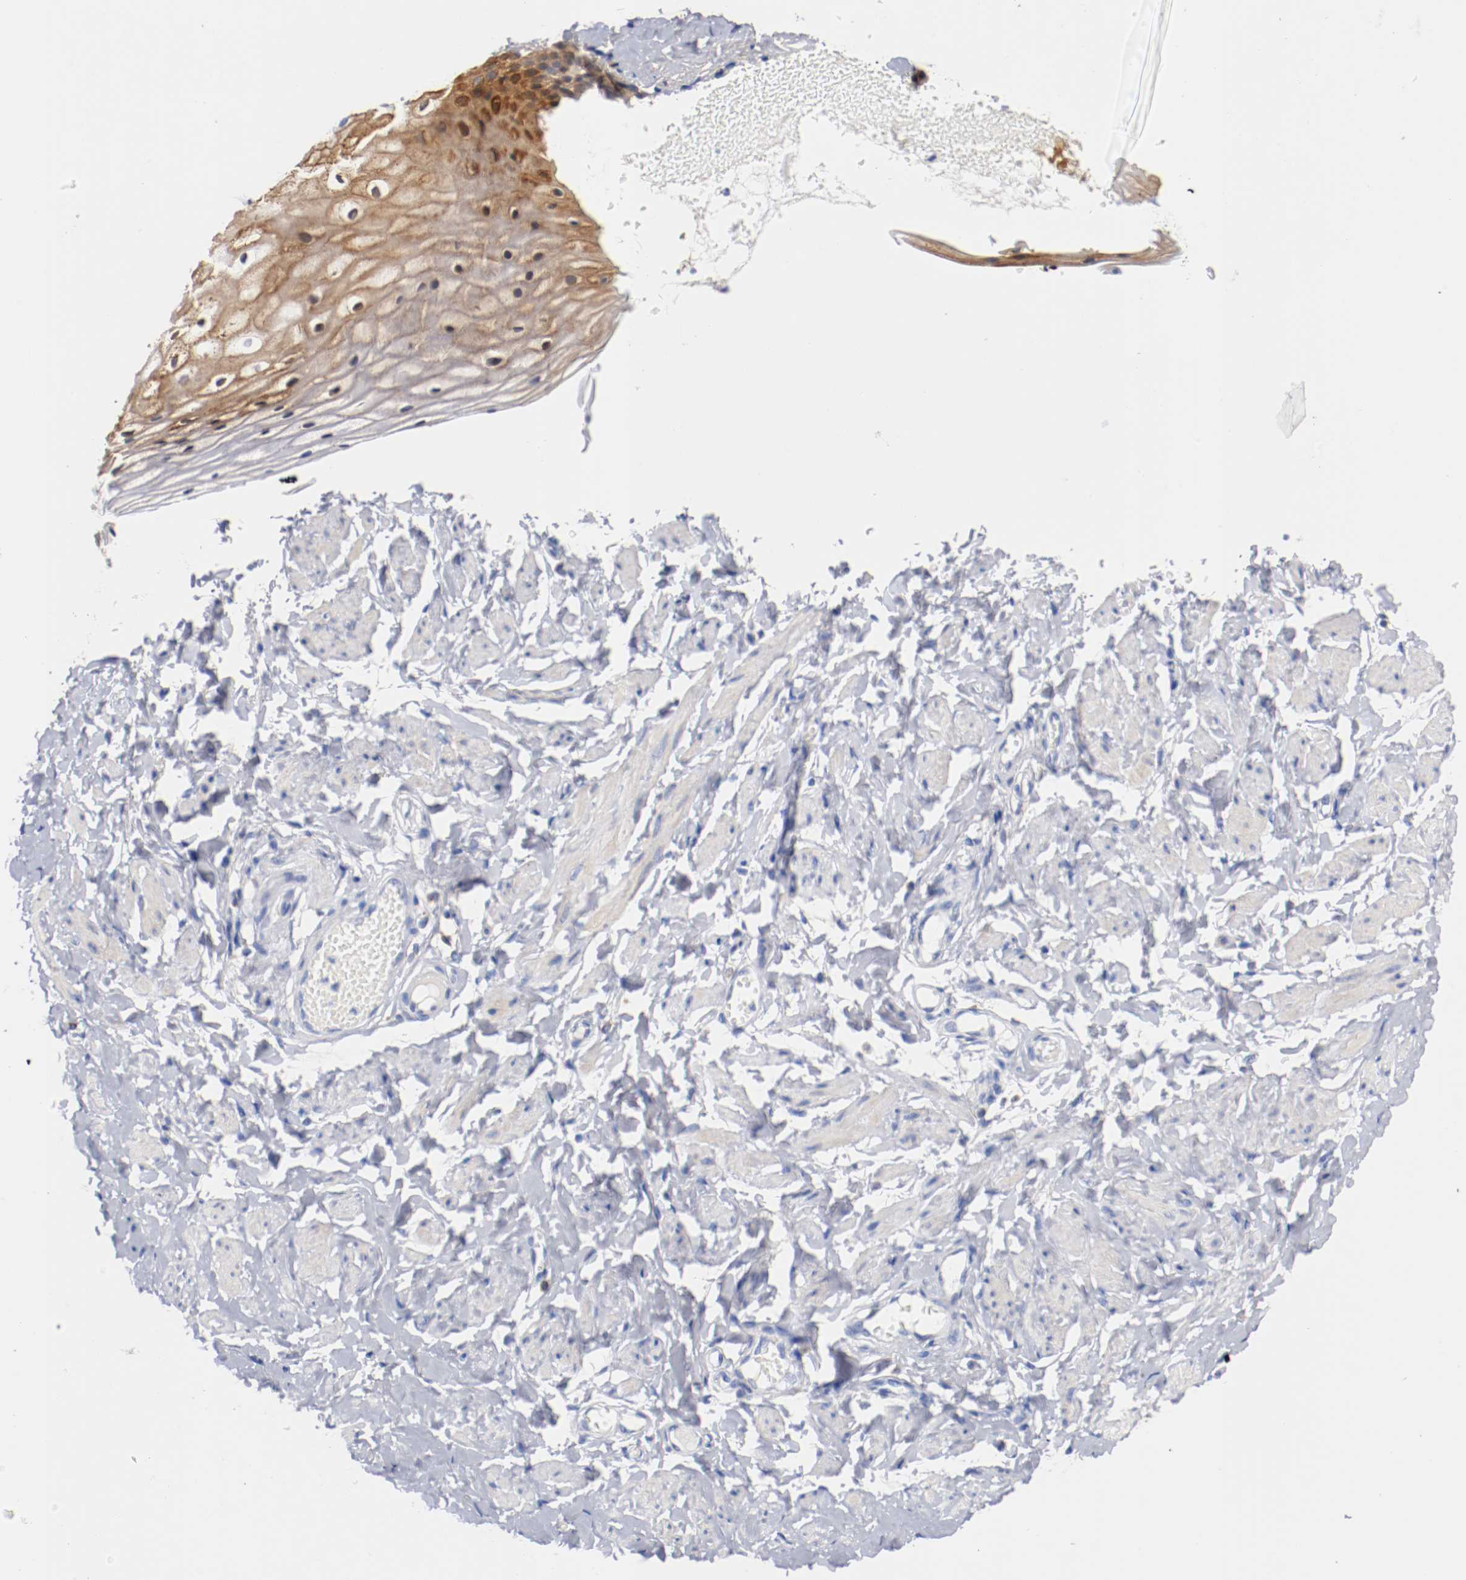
{"staining": {"intensity": "strong", "quantity": ">75%", "location": "cytoplasmic/membranous,nuclear"}, "tissue": "vagina", "cell_type": "Squamous epithelial cells", "image_type": "normal", "snomed": [{"axis": "morphology", "description": "Normal tissue, NOS"}, {"axis": "topography", "description": "Vagina"}], "caption": "Immunohistochemistry (IHC) (DAB (3,3'-diaminobenzidine)) staining of normal human vagina displays strong cytoplasmic/membranous,nuclear protein staining in approximately >75% of squamous epithelial cells.", "gene": "FGFBP1", "patient": {"sex": "female", "age": 55}}